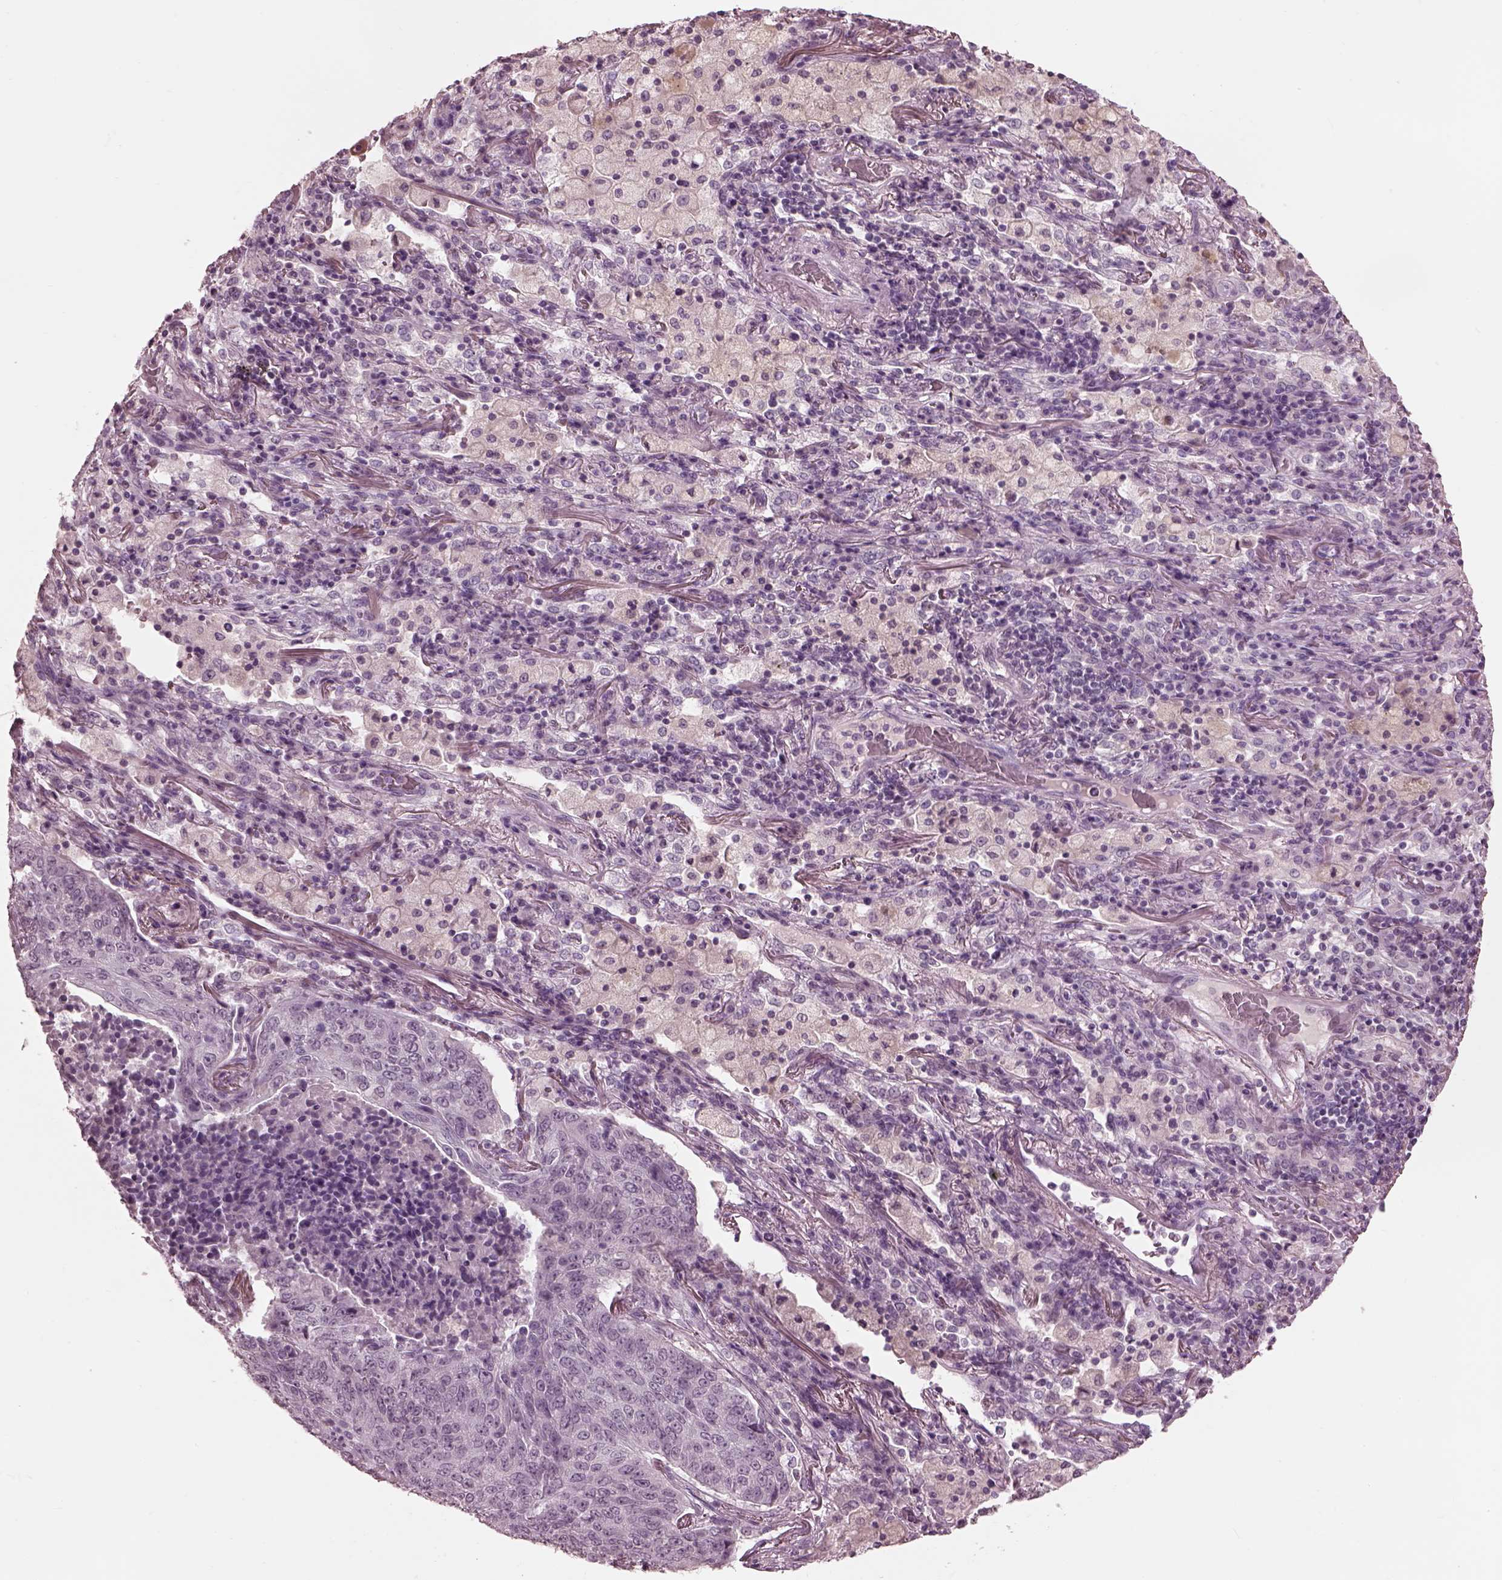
{"staining": {"intensity": "negative", "quantity": "none", "location": "none"}, "tissue": "lung cancer", "cell_type": "Tumor cells", "image_type": "cancer", "snomed": [{"axis": "morphology", "description": "Normal tissue, NOS"}, {"axis": "morphology", "description": "Squamous cell carcinoma, NOS"}, {"axis": "topography", "description": "Bronchus"}, {"axis": "topography", "description": "Lung"}], "caption": "Immunohistochemistry micrograph of neoplastic tissue: lung cancer (squamous cell carcinoma) stained with DAB (3,3'-diaminobenzidine) displays no significant protein positivity in tumor cells.", "gene": "GARIN4", "patient": {"sex": "male", "age": 64}}